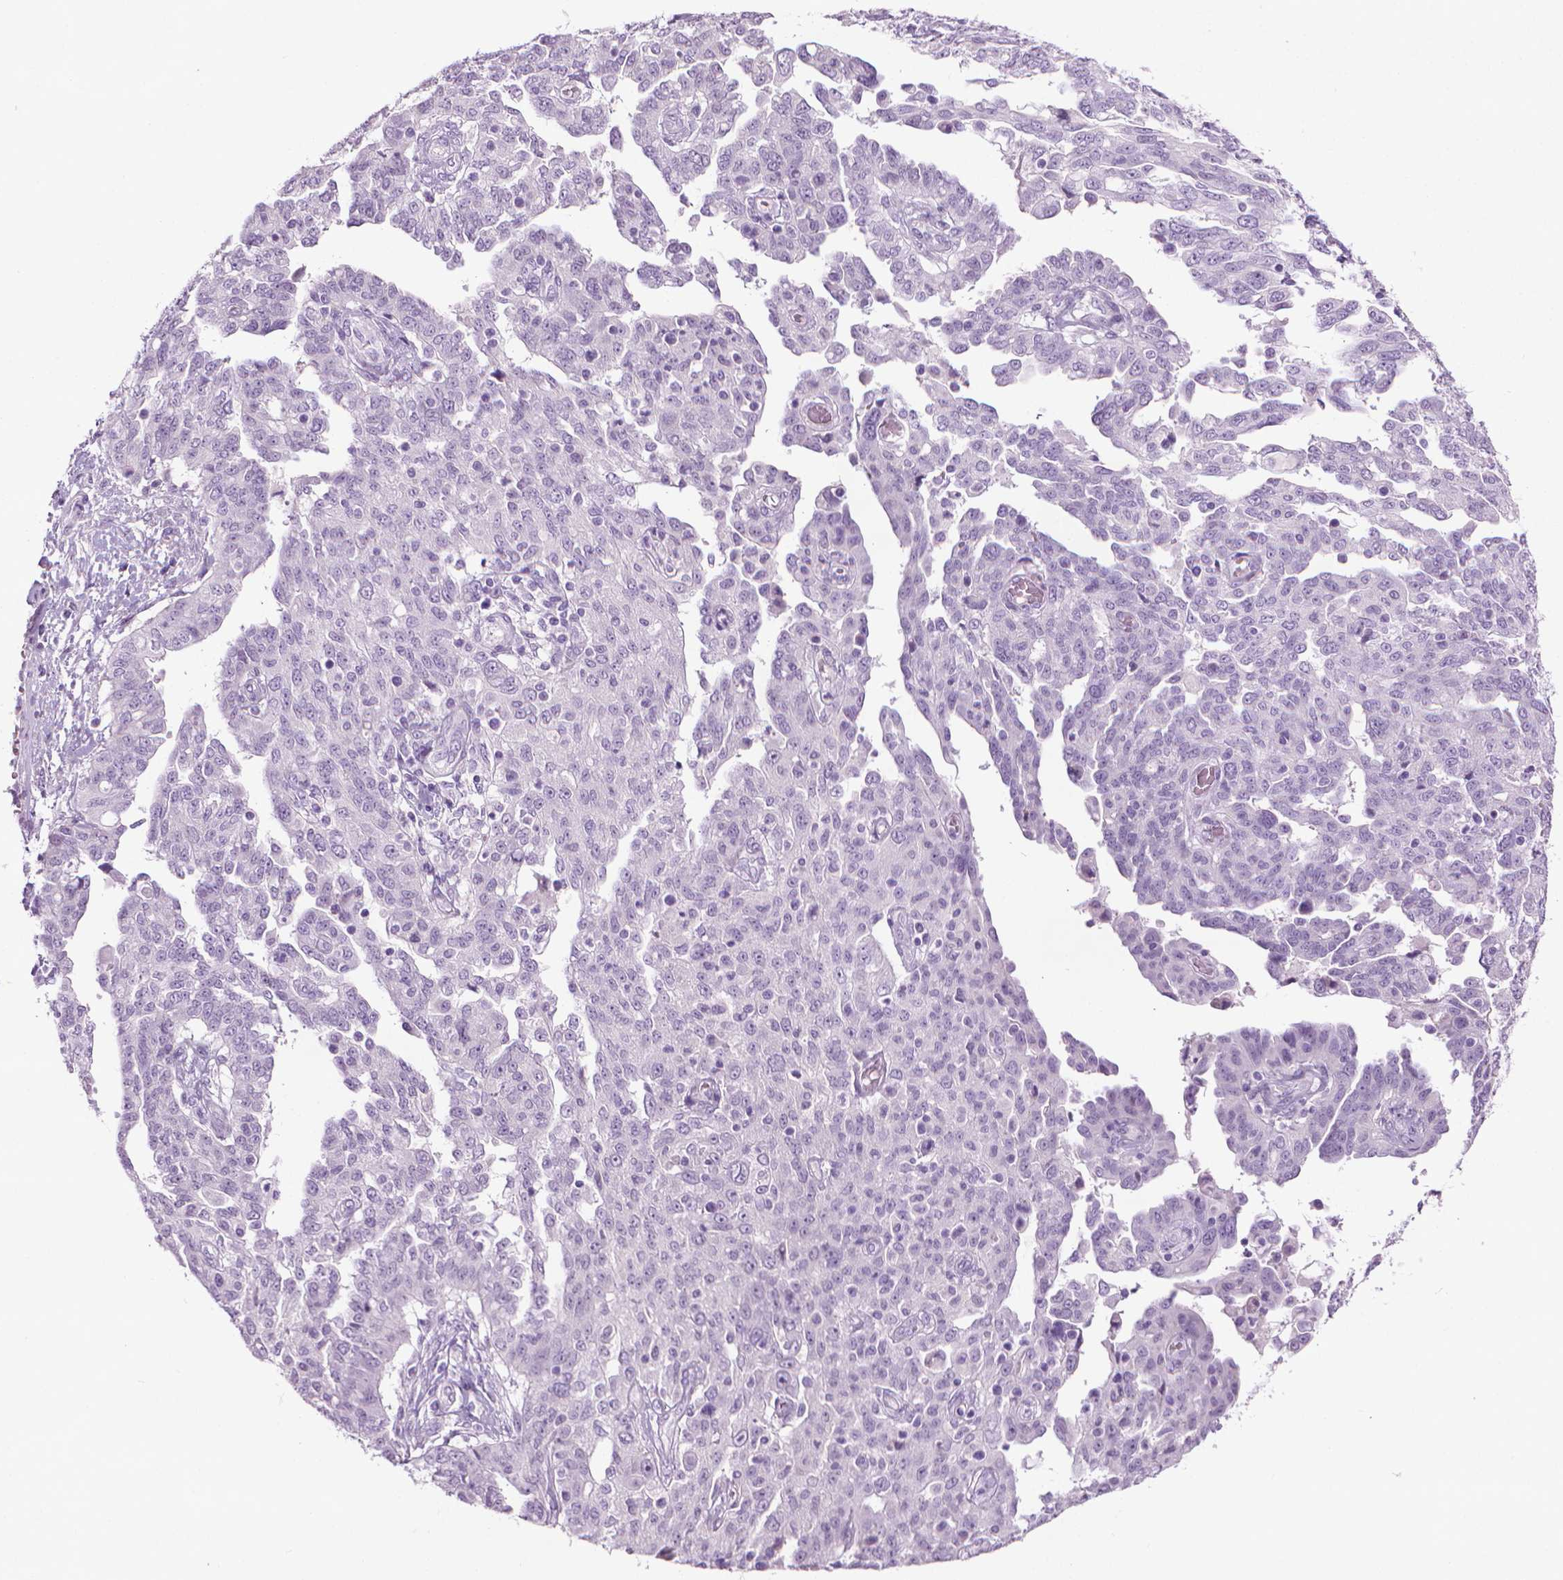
{"staining": {"intensity": "negative", "quantity": "none", "location": "none"}, "tissue": "ovarian cancer", "cell_type": "Tumor cells", "image_type": "cancer", "snomed": [{"axis": "morphology", "description": "Cystadenocarcinoma, serous, NOS"}, {"axis": "topography", "description": "Ovary"}], "caption": "Immunohistochemistry image of human ovarian serous cystadenocarcinoma stained for a protein (brown), which shows no staining in tumor cells. (DAB (3,3'-diaminobenzidine) immunohistochemistry (IHC) with hematoxylin counter stain).", "gene": "DNAI7", "patient": {"sex": "female", "age": 67}}